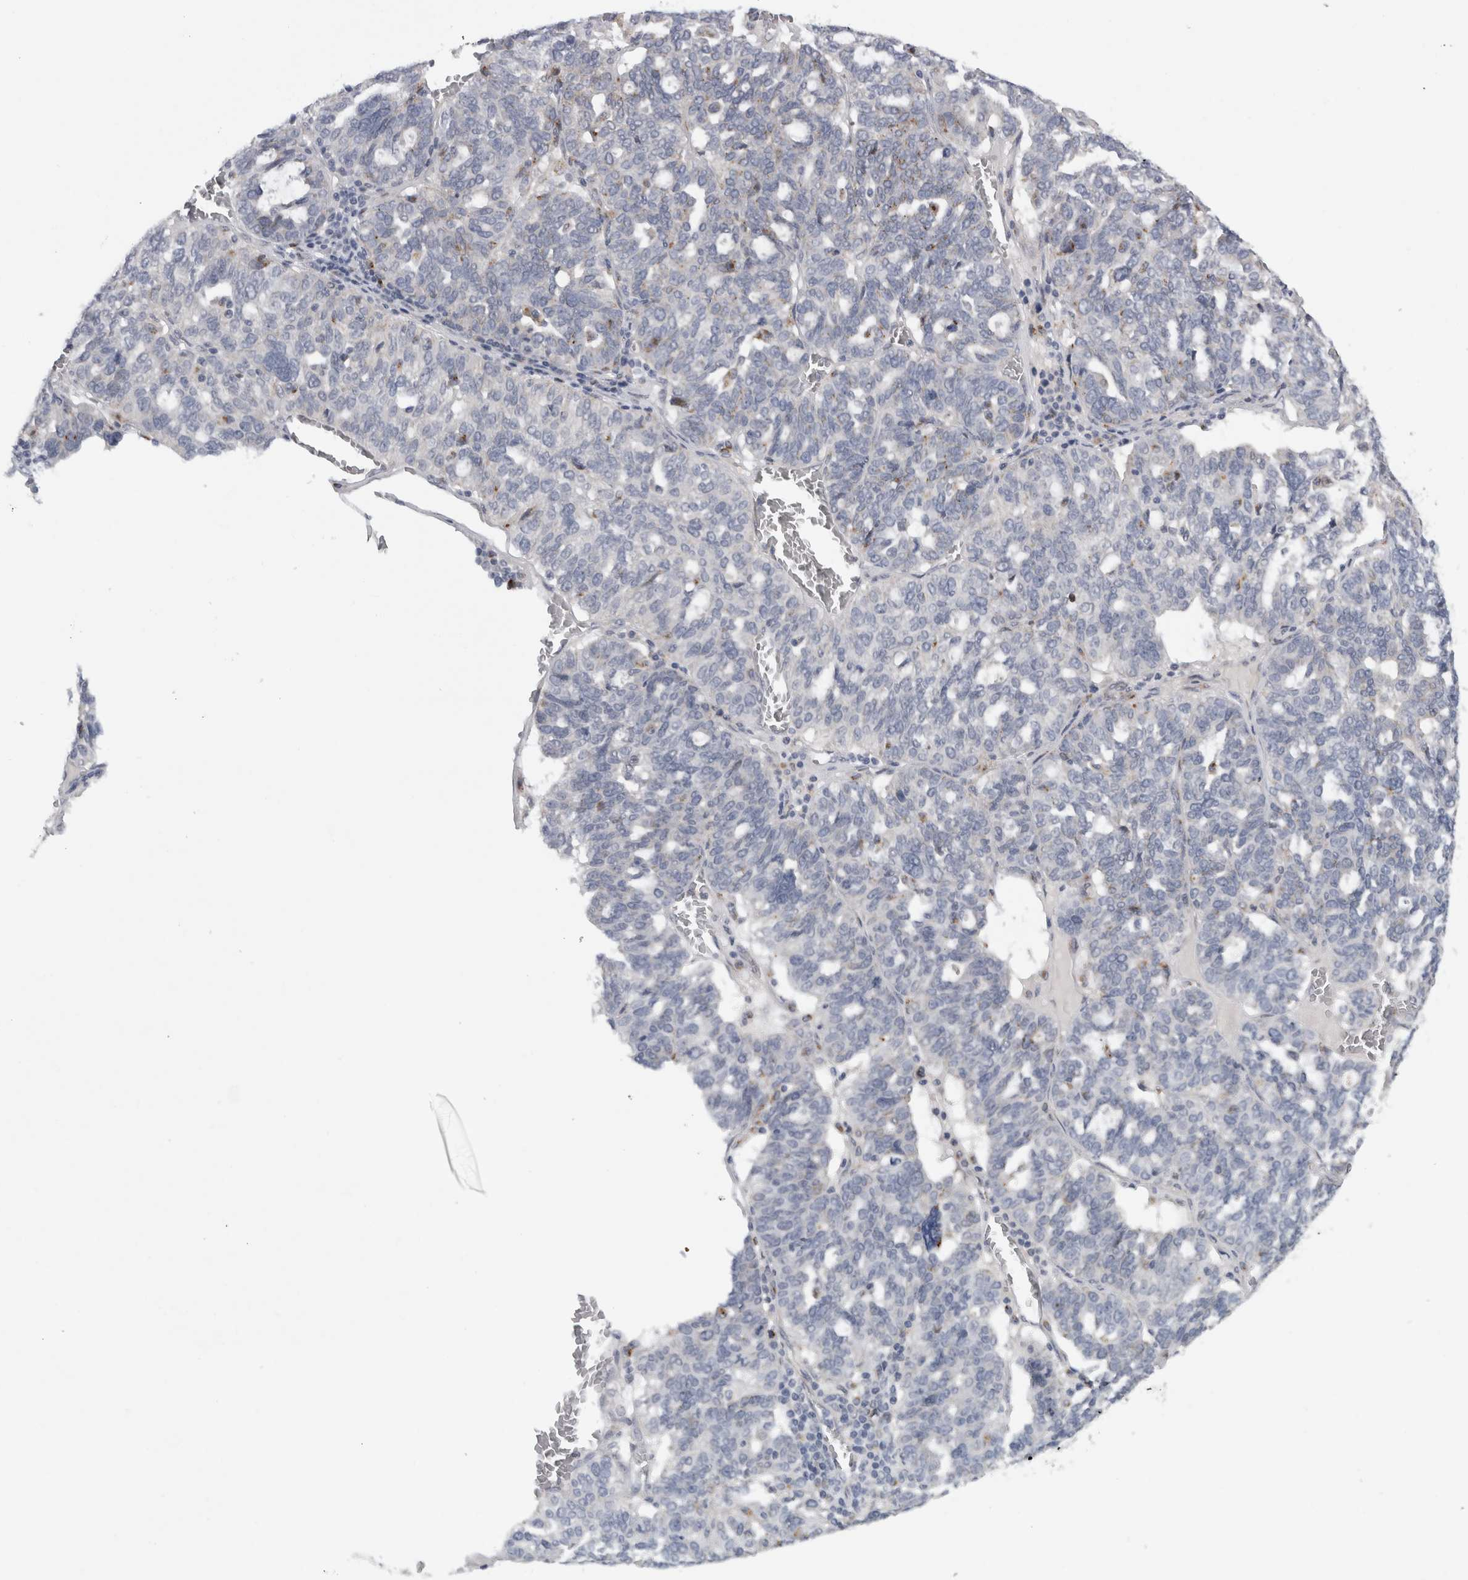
{"staining": {"intensity": "negative", "quantity": "none", "location": "none"}, "tissue": "ovarian cancer", "cell_type": "Tumor cells", "image_type": "cancer", "snomed": [{"axis": "morphology", "description": "Cystadenocarcinoma, serous, NOS"}, {"axis": "topography", "description": "Ovary"}], "caption": "This micrograph is of ovarian cancer stained with immunohistochemistry (IHC) to label a protein in brown with the nuclei are counter-stained blue. There is no positivity in tumor cells.", "gene": "MGAT1", "patient": {"sex": "female", "age": 59}}